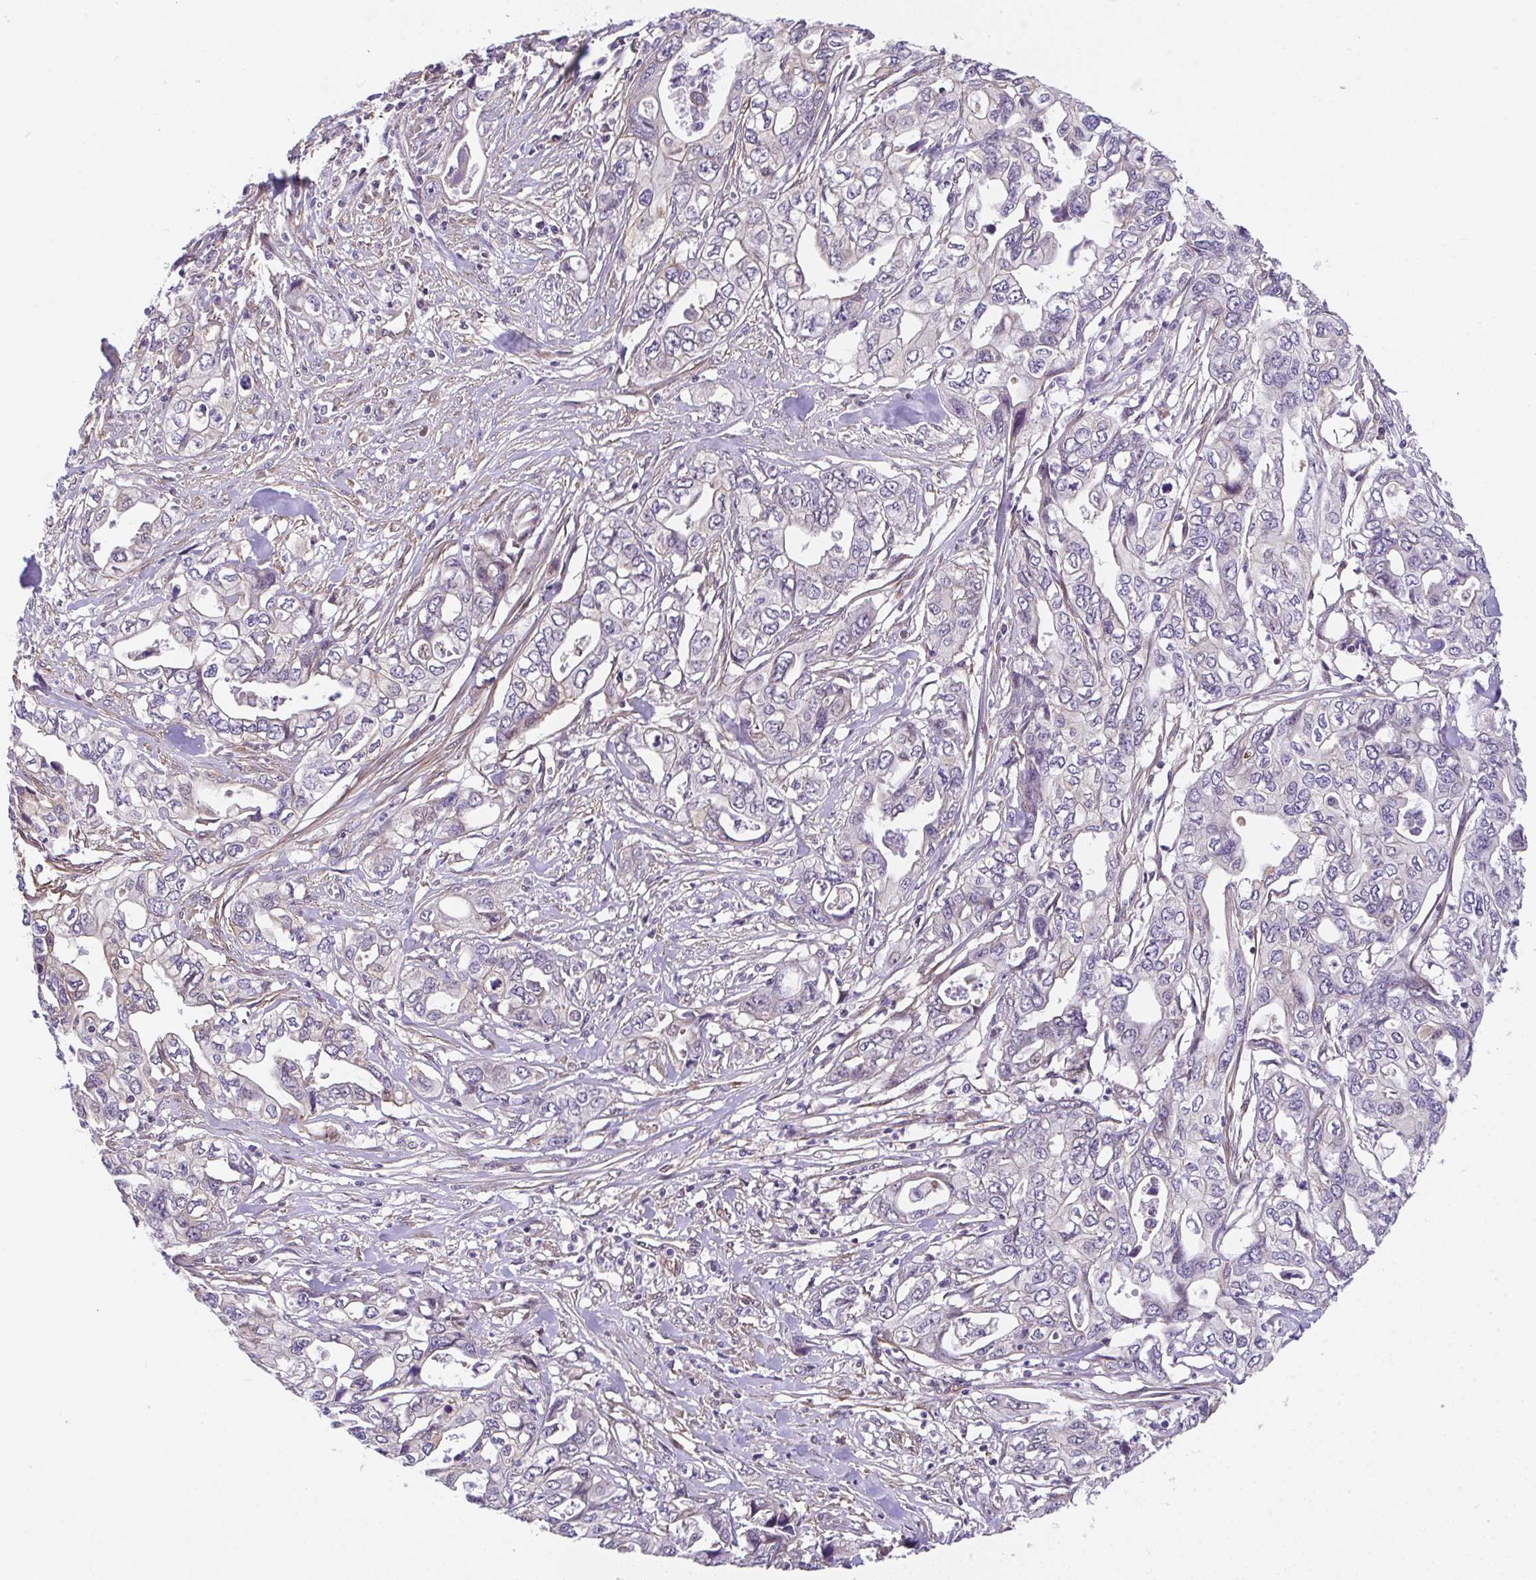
{"staining": {"intensity": "negative", "quantity": "none", "location": "none"}, "tissue": "pancreatic cancer", "cell_type": "Tumor cells", "image_type": "cancer", "snomed": [{"axis": "morphology", "description": "Adenocarcinoma, NOS"}, {"axis": "topography", "description": "Pancreas"}], "caption": "High power microscopy histopathology image of an IHC photomicrograph of adenocarcinoma (pancreatic), revealing no significant staining in tumor cells.", "gene": "ZNF696", "patient": {"sex": "male", "age": 68}}